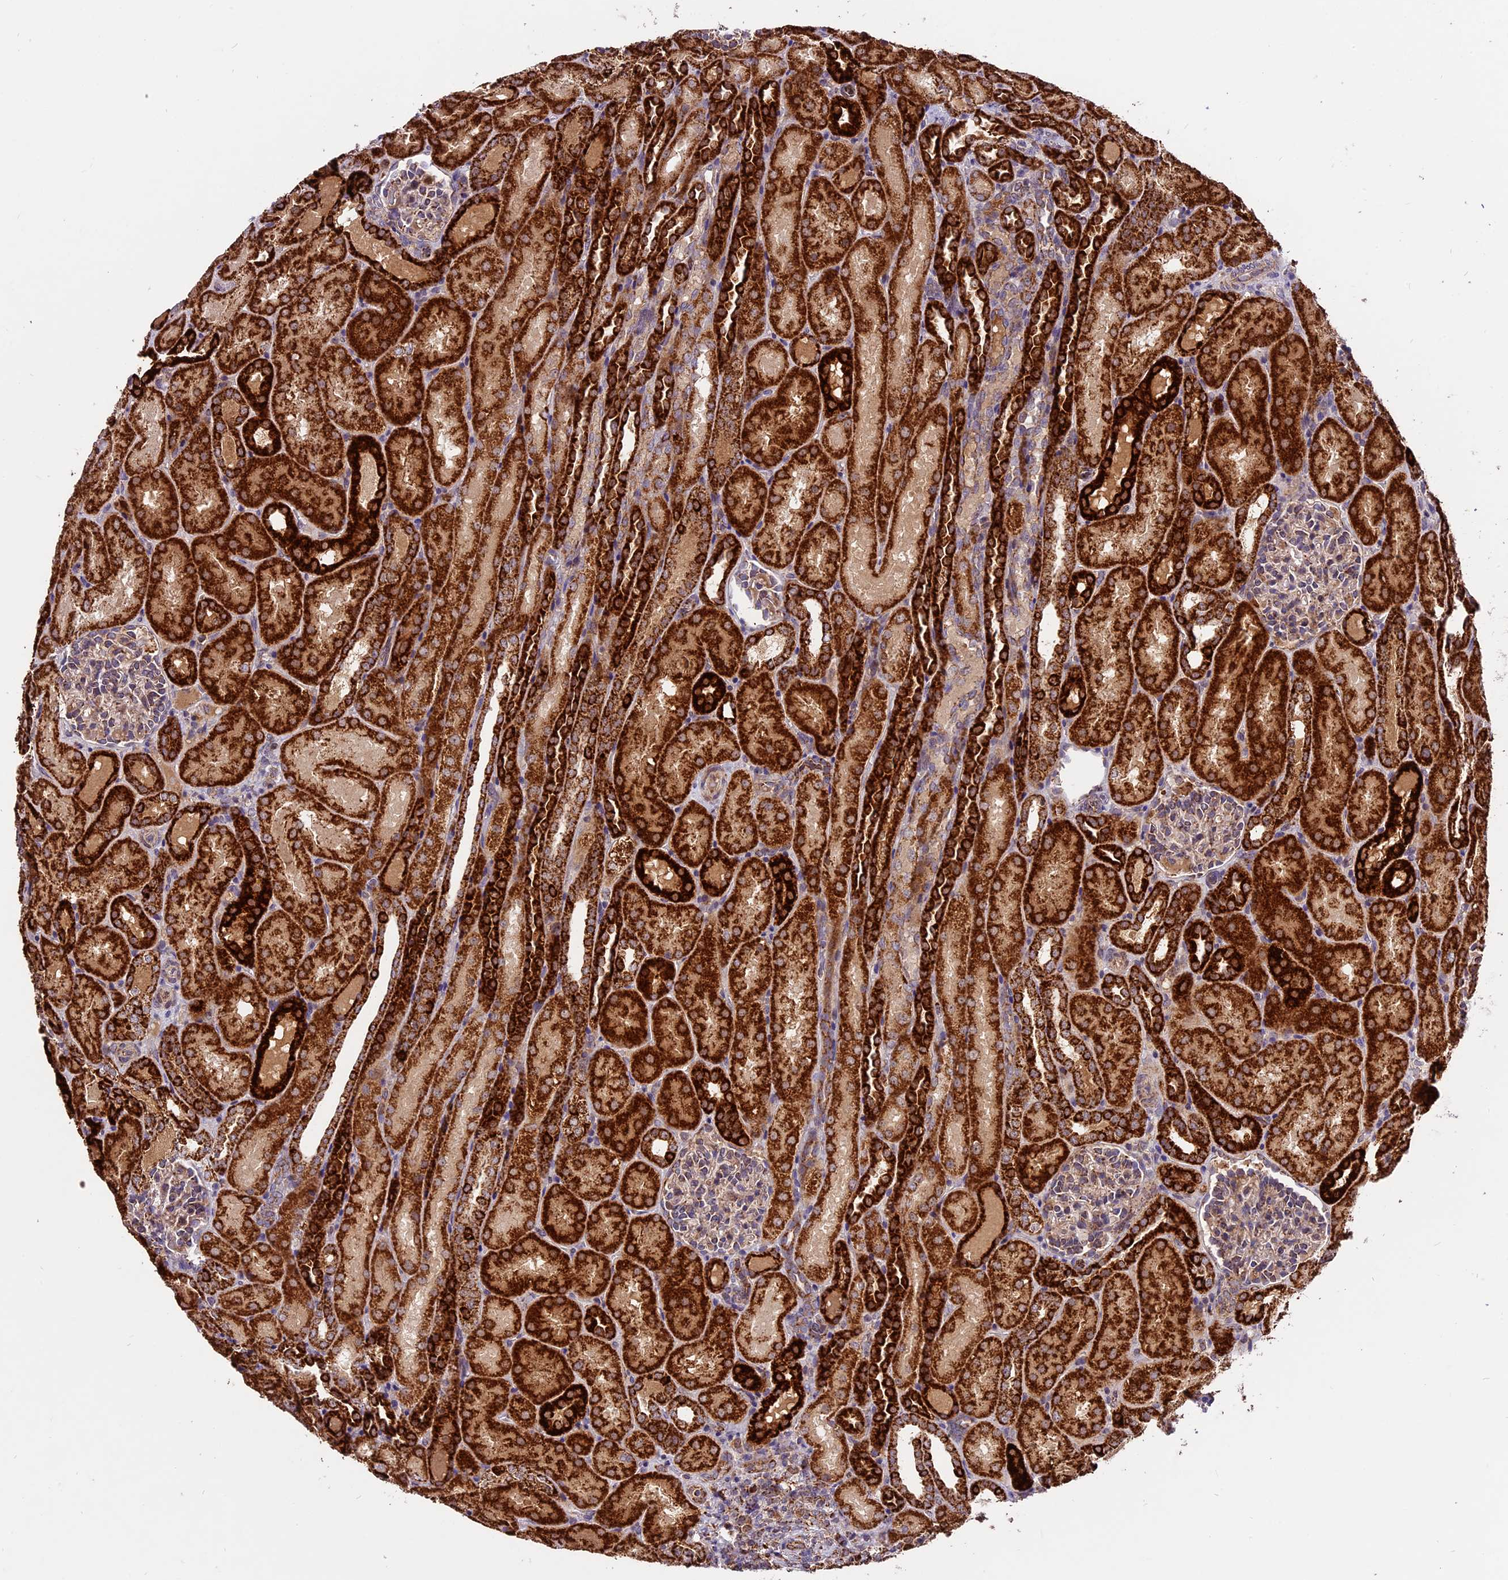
{"staining": {"intensity": "moderate", "quantity": "<25%", "location": "cytoplasmic/membranous"}, "tissue": "kidney", "cell_type": "Cells in glomeruli", "image_type": "normal", "snomed": [{"axis": "morphology", "description": "Normal tissue, NOS"}, {"axis": "topography", "description": "Kidney"}], "caption": "Moderate cytoplasmic/membranous expression for a protein is identified in approximately <25% of cells in glomeruli of unremarkable kidney using IHC.", "gene": "COX17", "patient": {"sex": "male", "age": 1}}